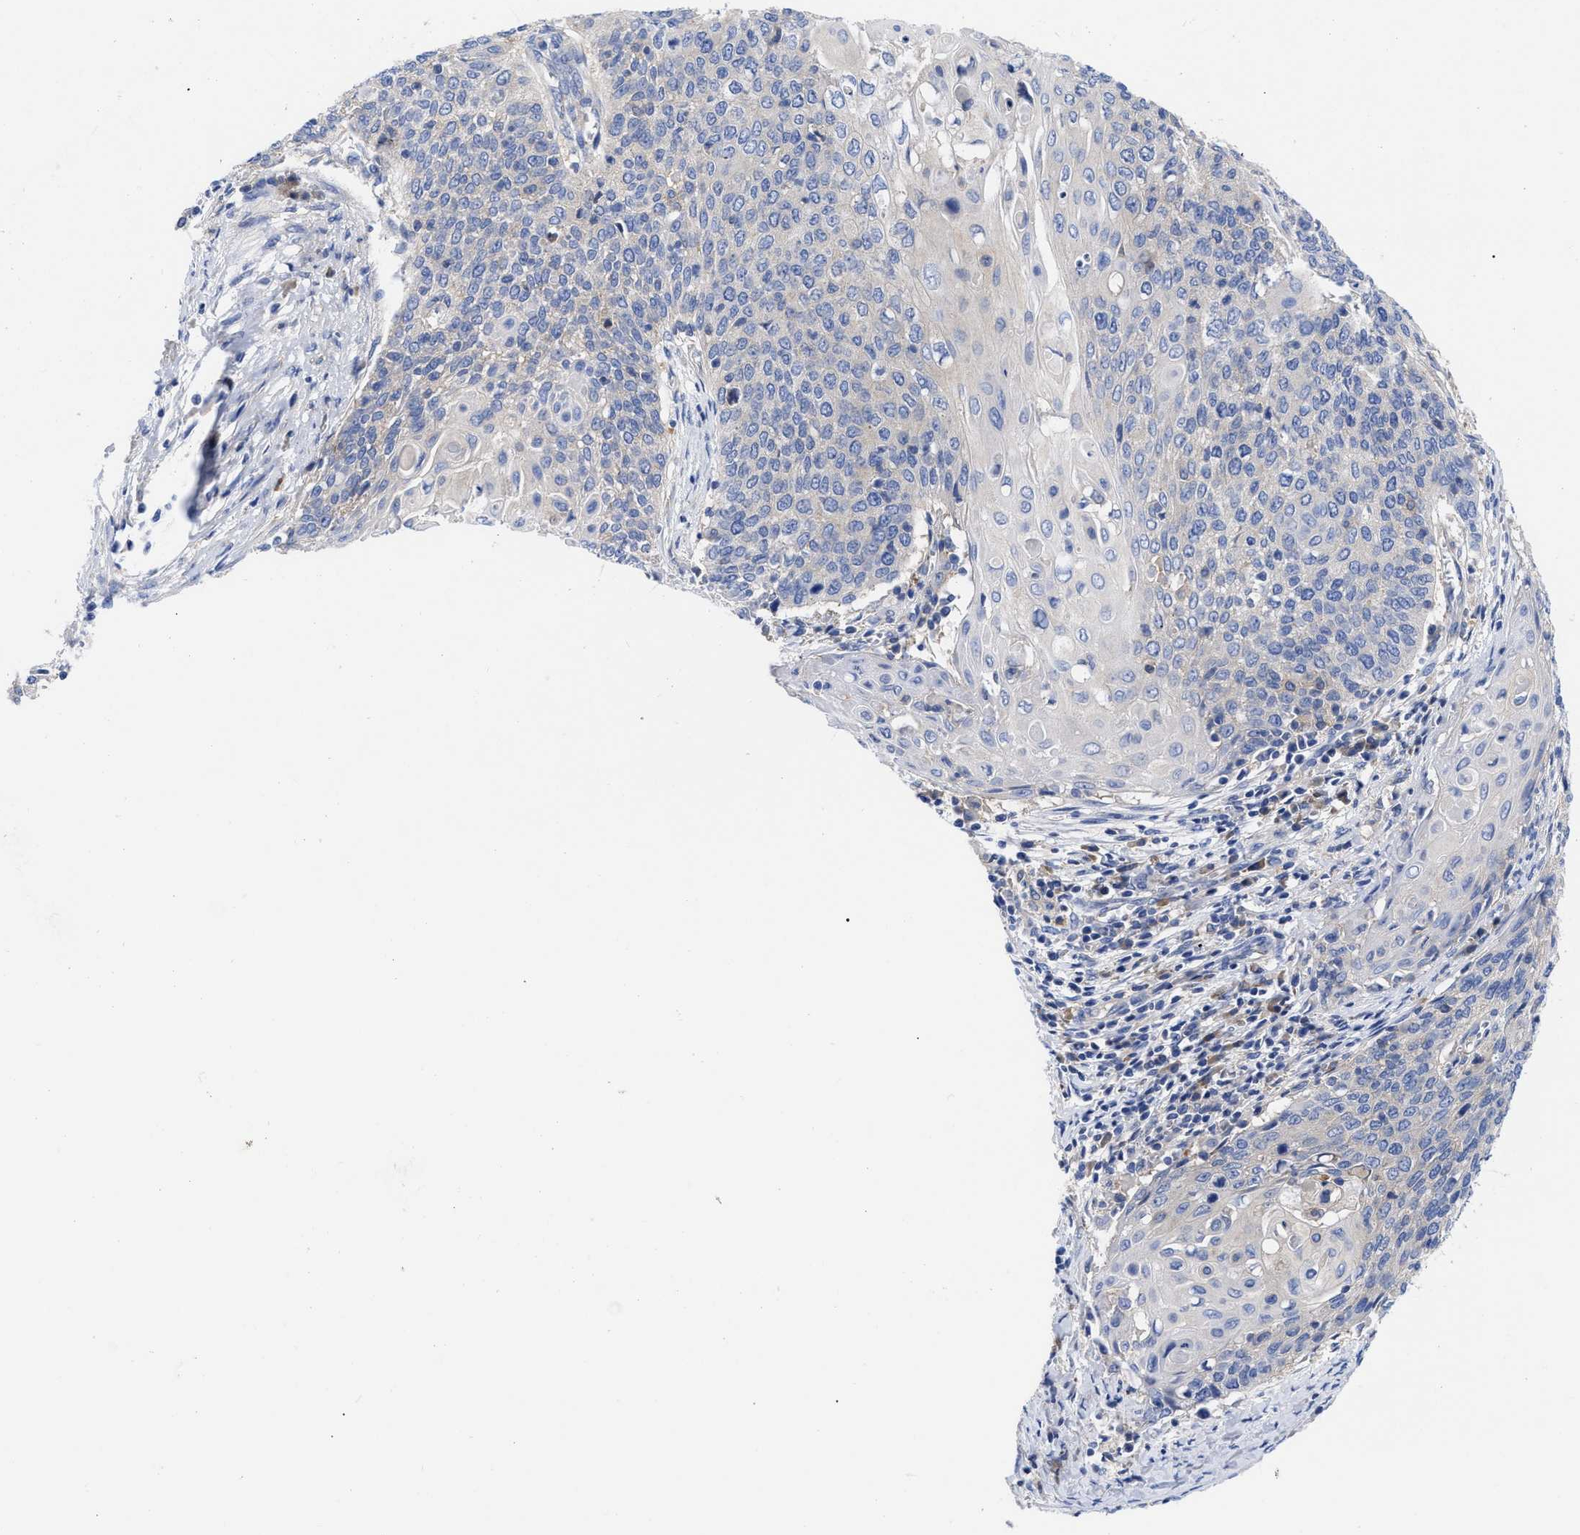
{"staining": {"intensity": "negative", "quantity": "none", "location": "none"}, "tissue": "cervical cancer", "cell_type": "Tumor cells", "image_type": "cancer", "snomed": [{"axis": "morphology", "description": "Squamous cell carcinoma, NOS"}, {"axis": "topography", "description": "Cervix"}], "caption": "The IHC photomicrograph has no significant staining in tumor cells of cervical cancer (squamous cell carcinoma) tissue. (DAB (3,3'-diaminobenzidine) immunohistochemistry (IHC) with hematoxylin counter stain).", "gene": "RBKS", "patient": {"sex": "female", "age": 39}}